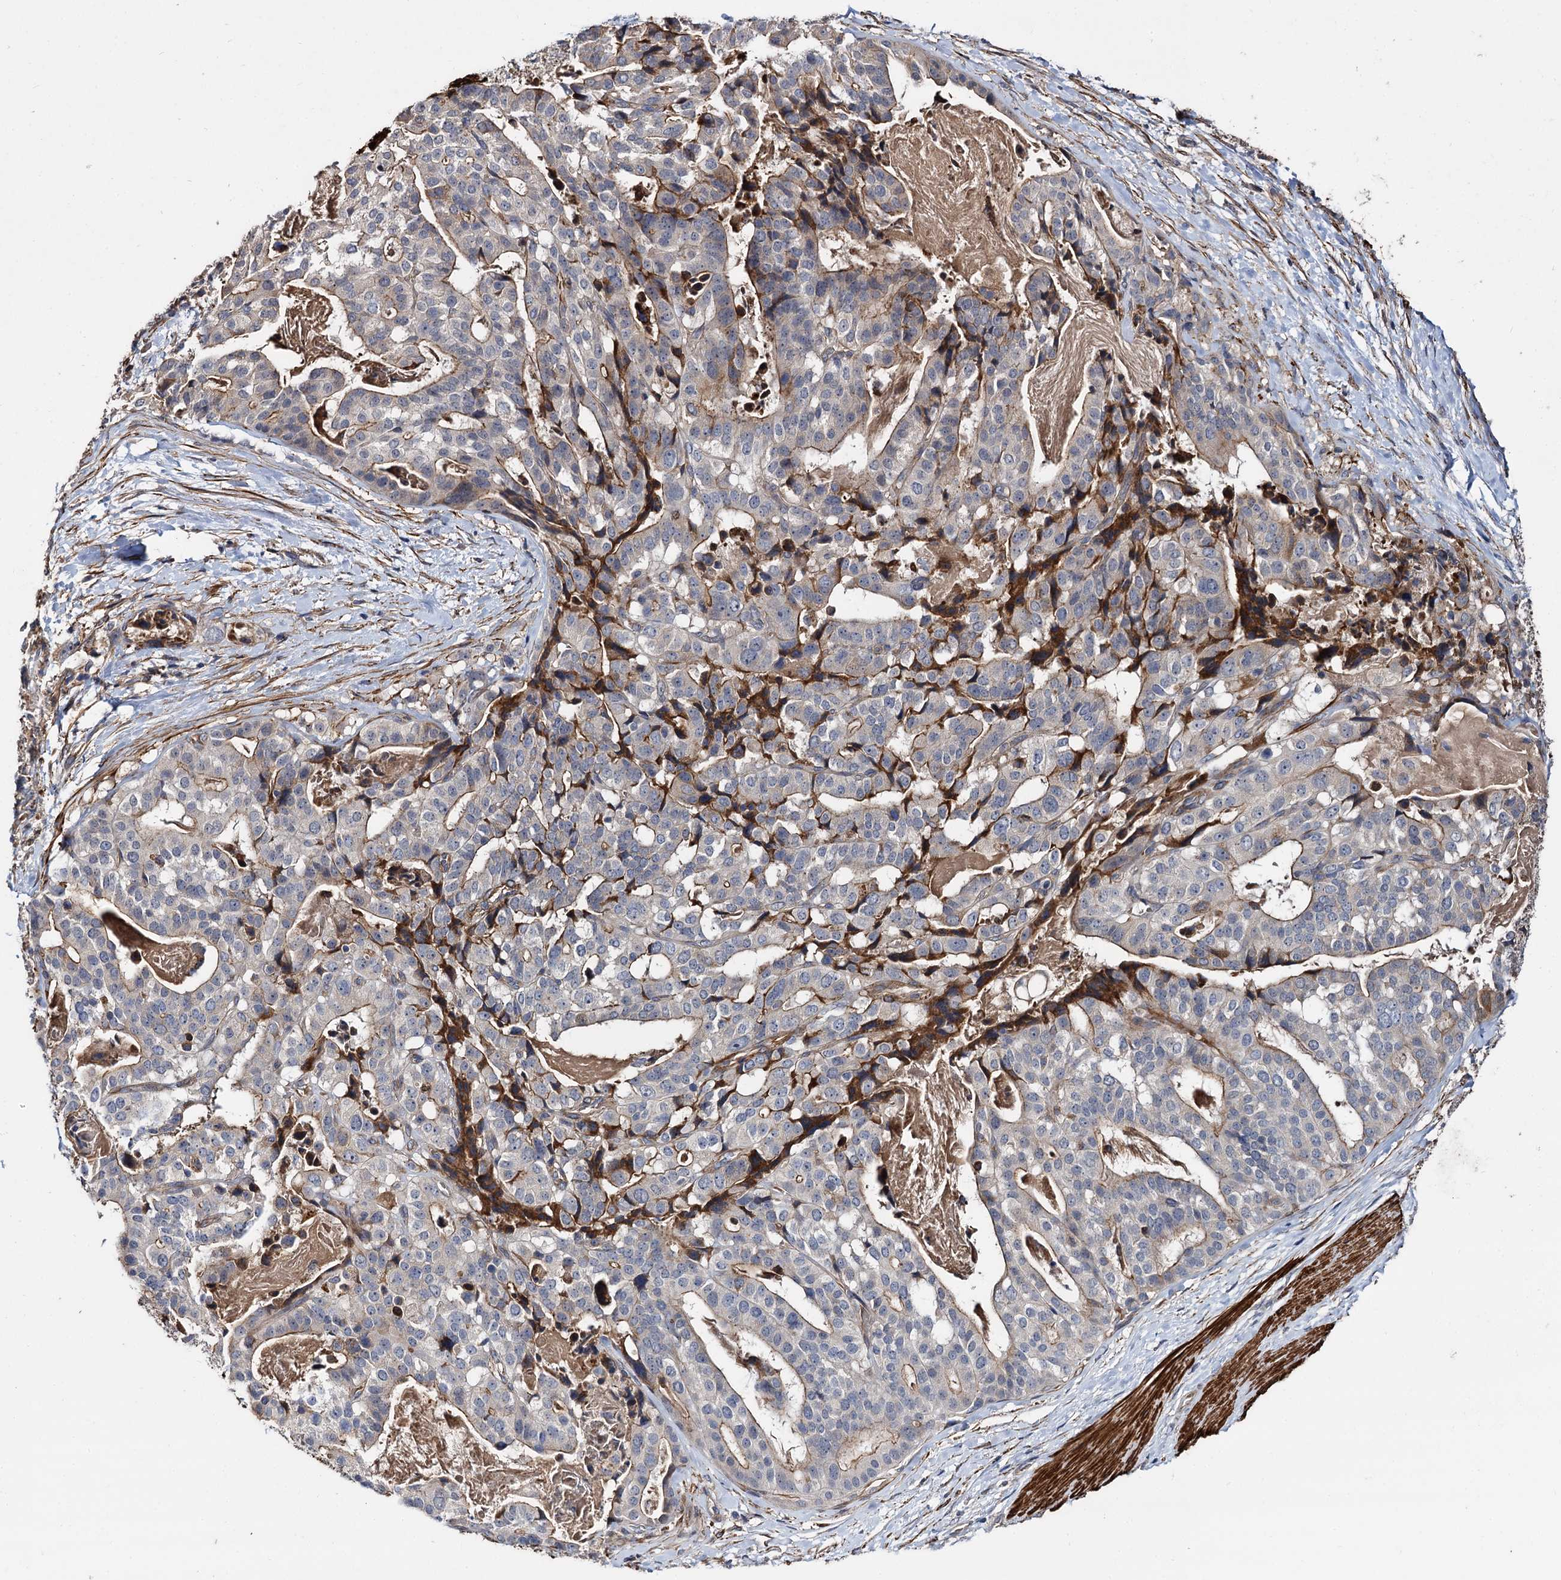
{"staining": {"intensity": "weak", "quantity": "<25%", "location": "cytoplasmic/membranous"}, "tissue": "stomach cancer", "cell_type": "Tumor cells", "image_type": "cancer", "snomed": [{"axis": "morphology", "description": "Adenocarcinoma, NOS"}, {"axis": "topography", "description": "Stomach"}], "caption": "High power microscopy histopathology image of an immunohistochemistry (IHC) micrograph of stomach cancer, revealing no significant positivity in tumor cells.", "gene": "ISM2", "patient": {"sex": "male", "age": 48}}